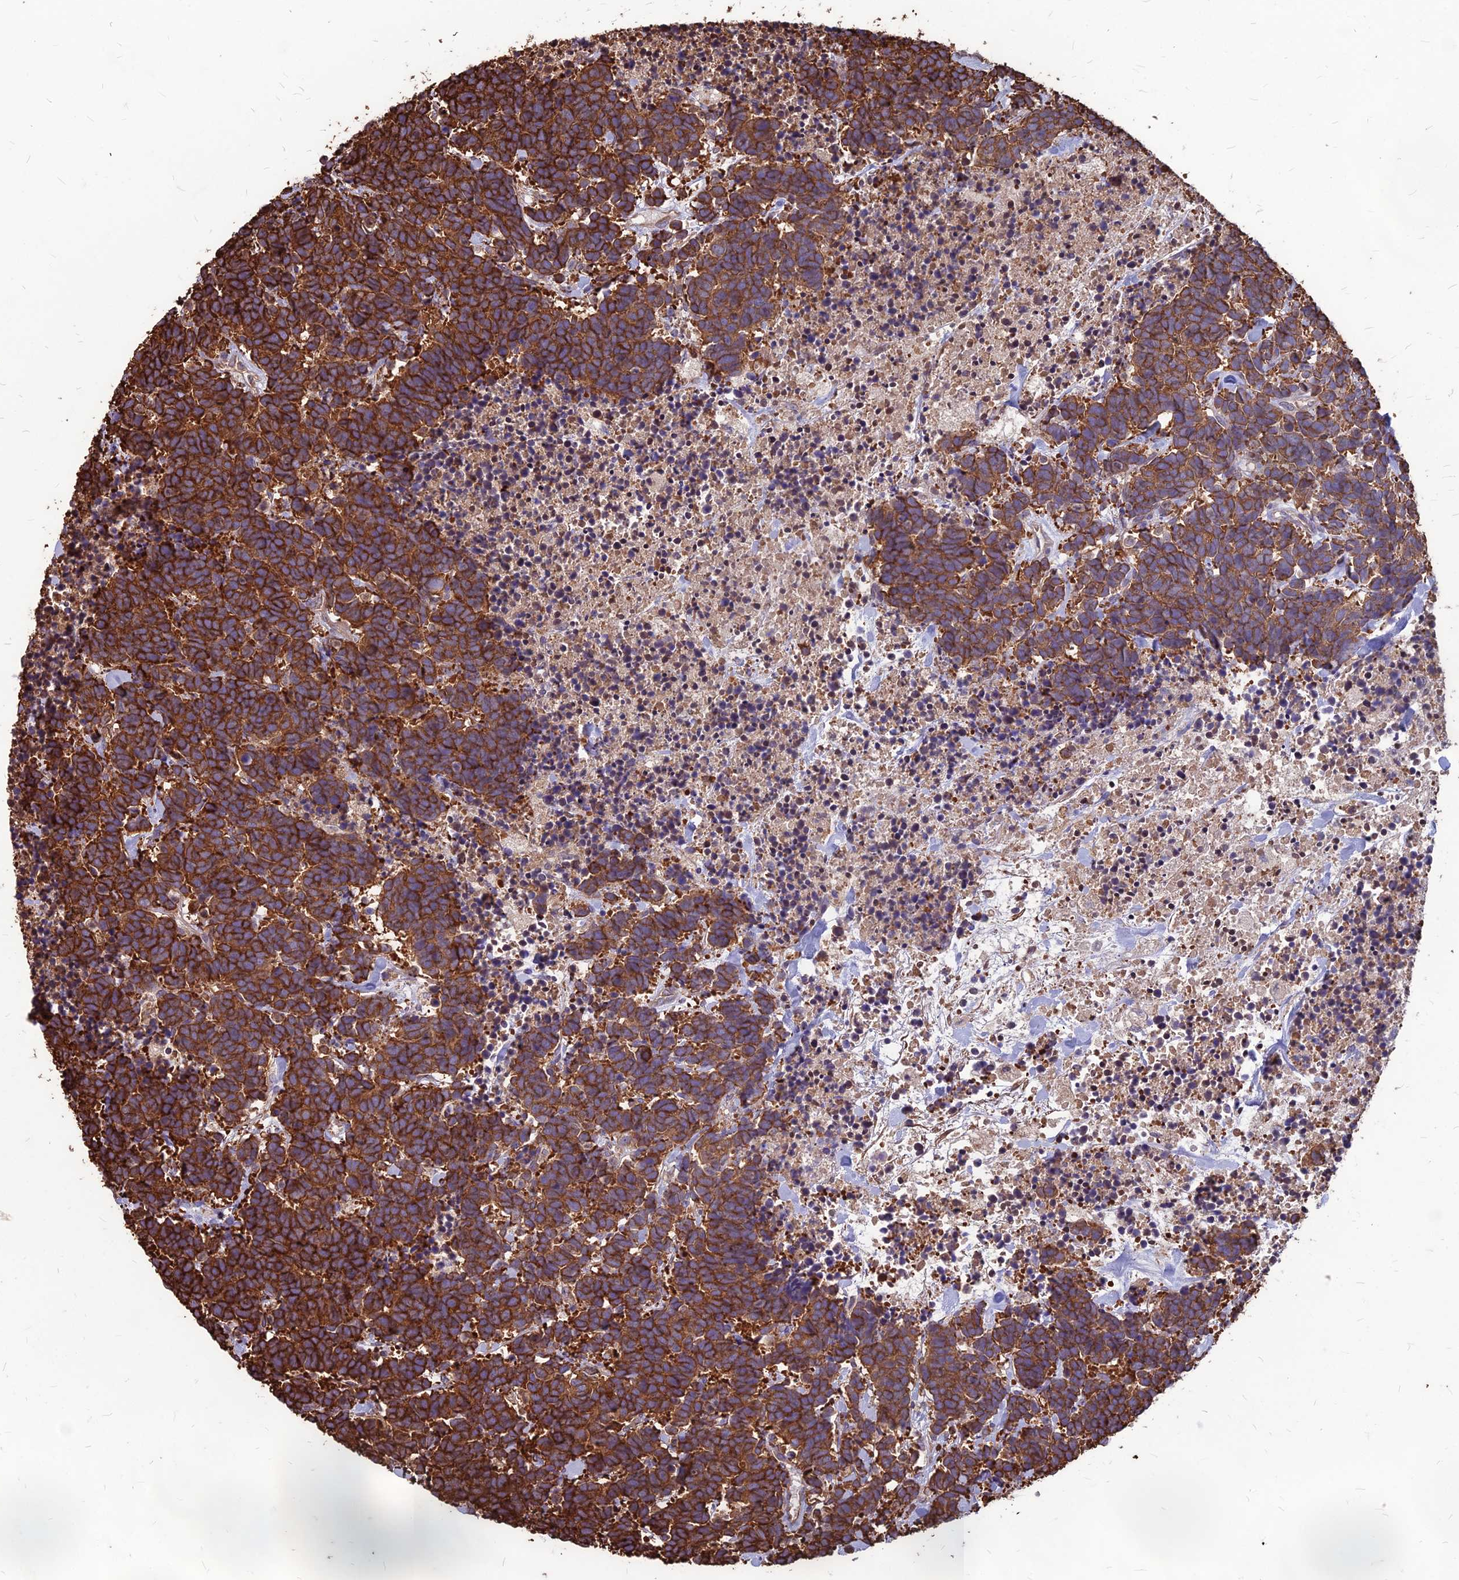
{"staining": {"intensity": "moderate", "quantity": ">75%", "location": "cytoplasmic/membranous"}, "tissue": "carcinoid", "cell_type": "Tumor cells", "image_type": "cancer", "snomed": [{"axis": "morphology", "description": "Carcinoma, NOS"}, {"axis": "morphology", "description": "Carcinoid, malignant, NOS"}, {"axis": "topography", "description": "Prostate"}], "caption": "IHC staining of malignant carcinoid, which exhibits medium levels of moderate cytoplasmic/membranous positivity in approximately >75% of tumor cells indicating moderate cytoplasmic/membranous protein expression. The staining was performed using DAB (3,3'-diaminobenzidine) (brown) for protein detection and nuclei were counterstained in hematoxylin (blue).", "gene": "LSM6", "patient": {"sex": "male", "age": 57}}